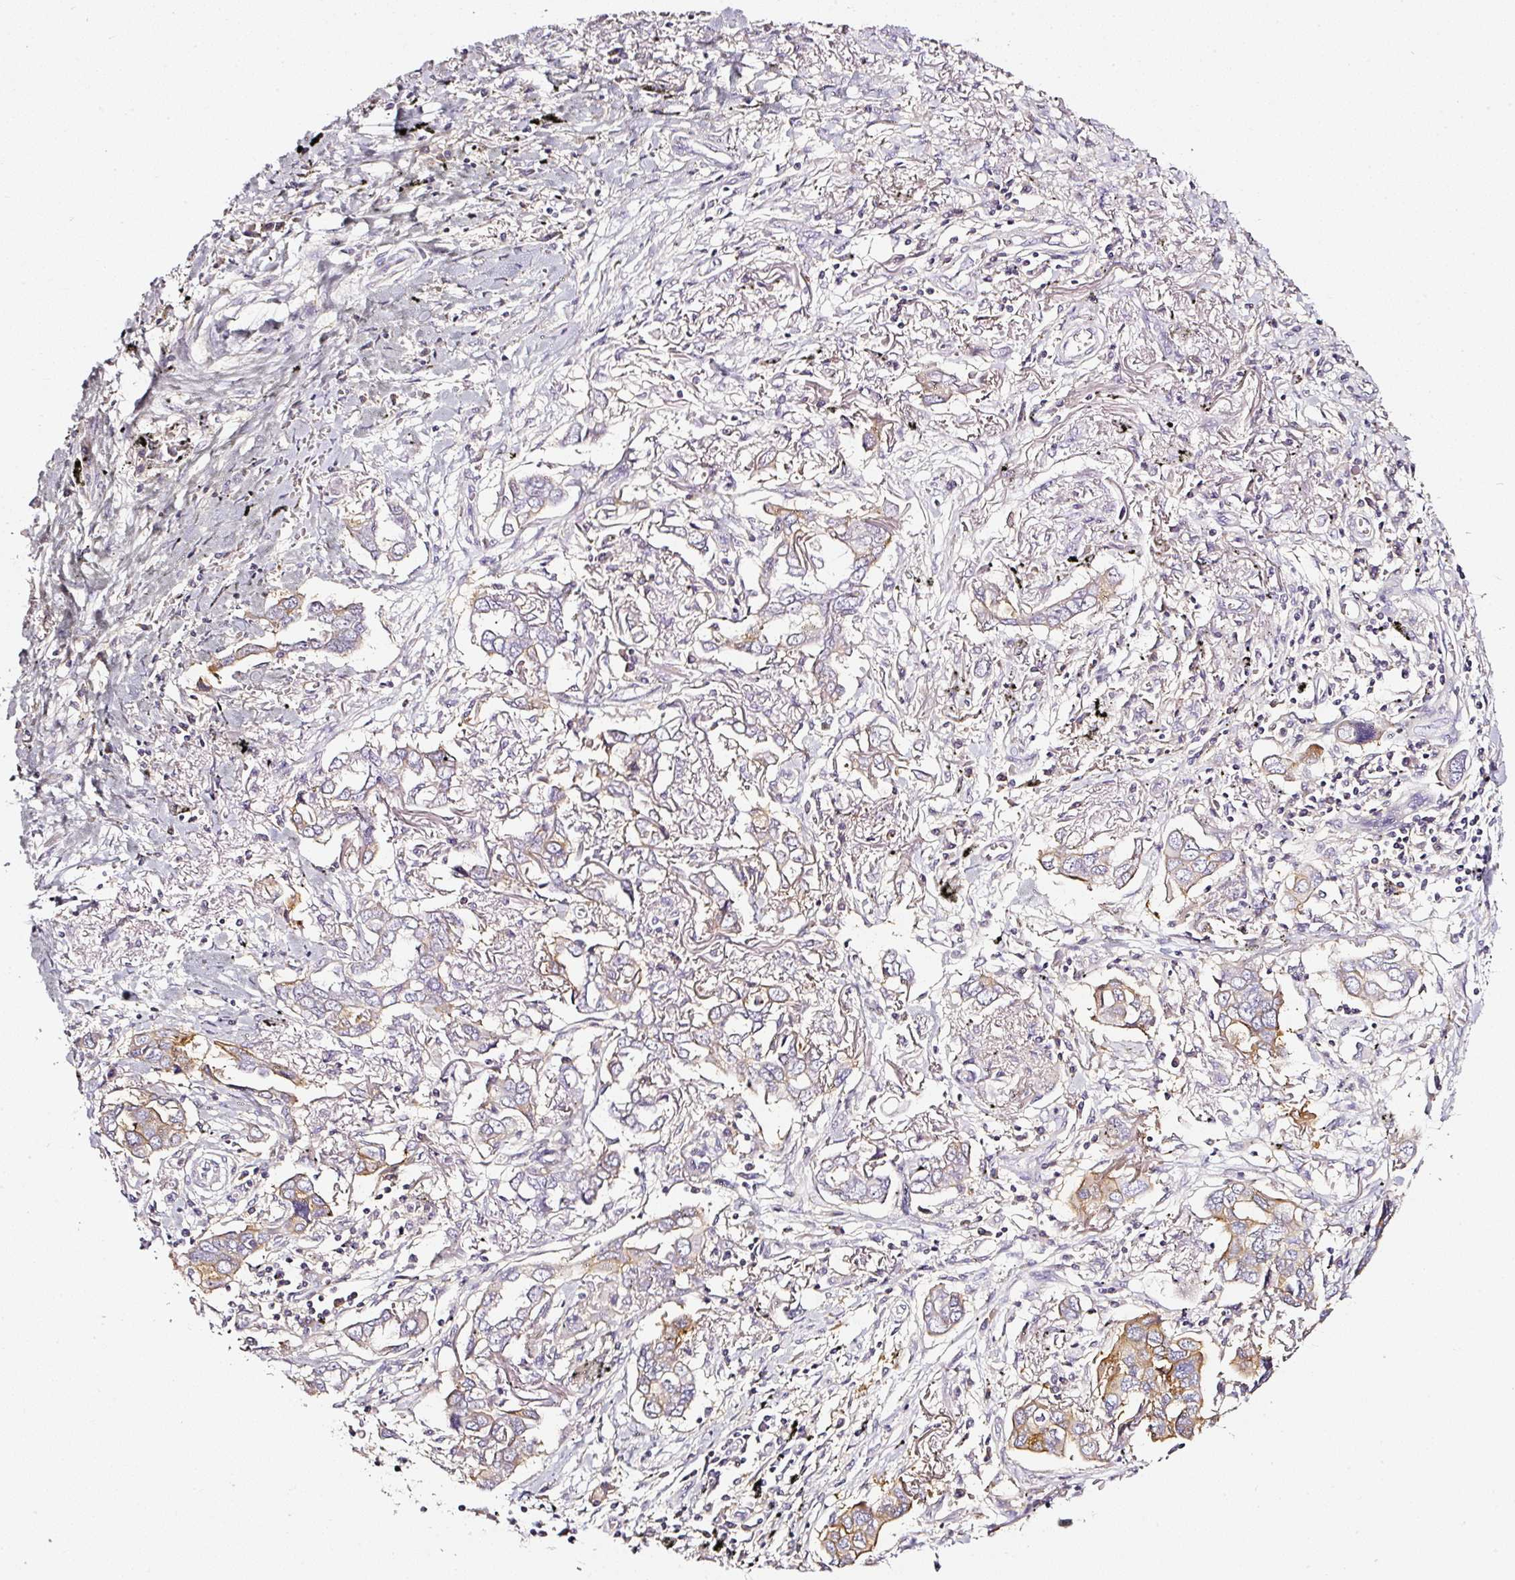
{"staining": {"intensity": "moderate", "quantity": "<25%", "location": "cytoplasmic/membranous"}, "tissue": "lung cancer", "cell_type": "Tumor cells", "image_type": "cancer", "snomed": [{"axis": "morphology", "description": "Adenocarcinoma, NOS"}, {"axis": "topography", "description": "Lung"}], "caption": "Tumor cells display moderate cytoplasmic/membranous expression in approximately <25% of cells in lung cancer (adenocarcinoma).", "gene": "CD47", "patient": {"sex": "male", "age": 76}}